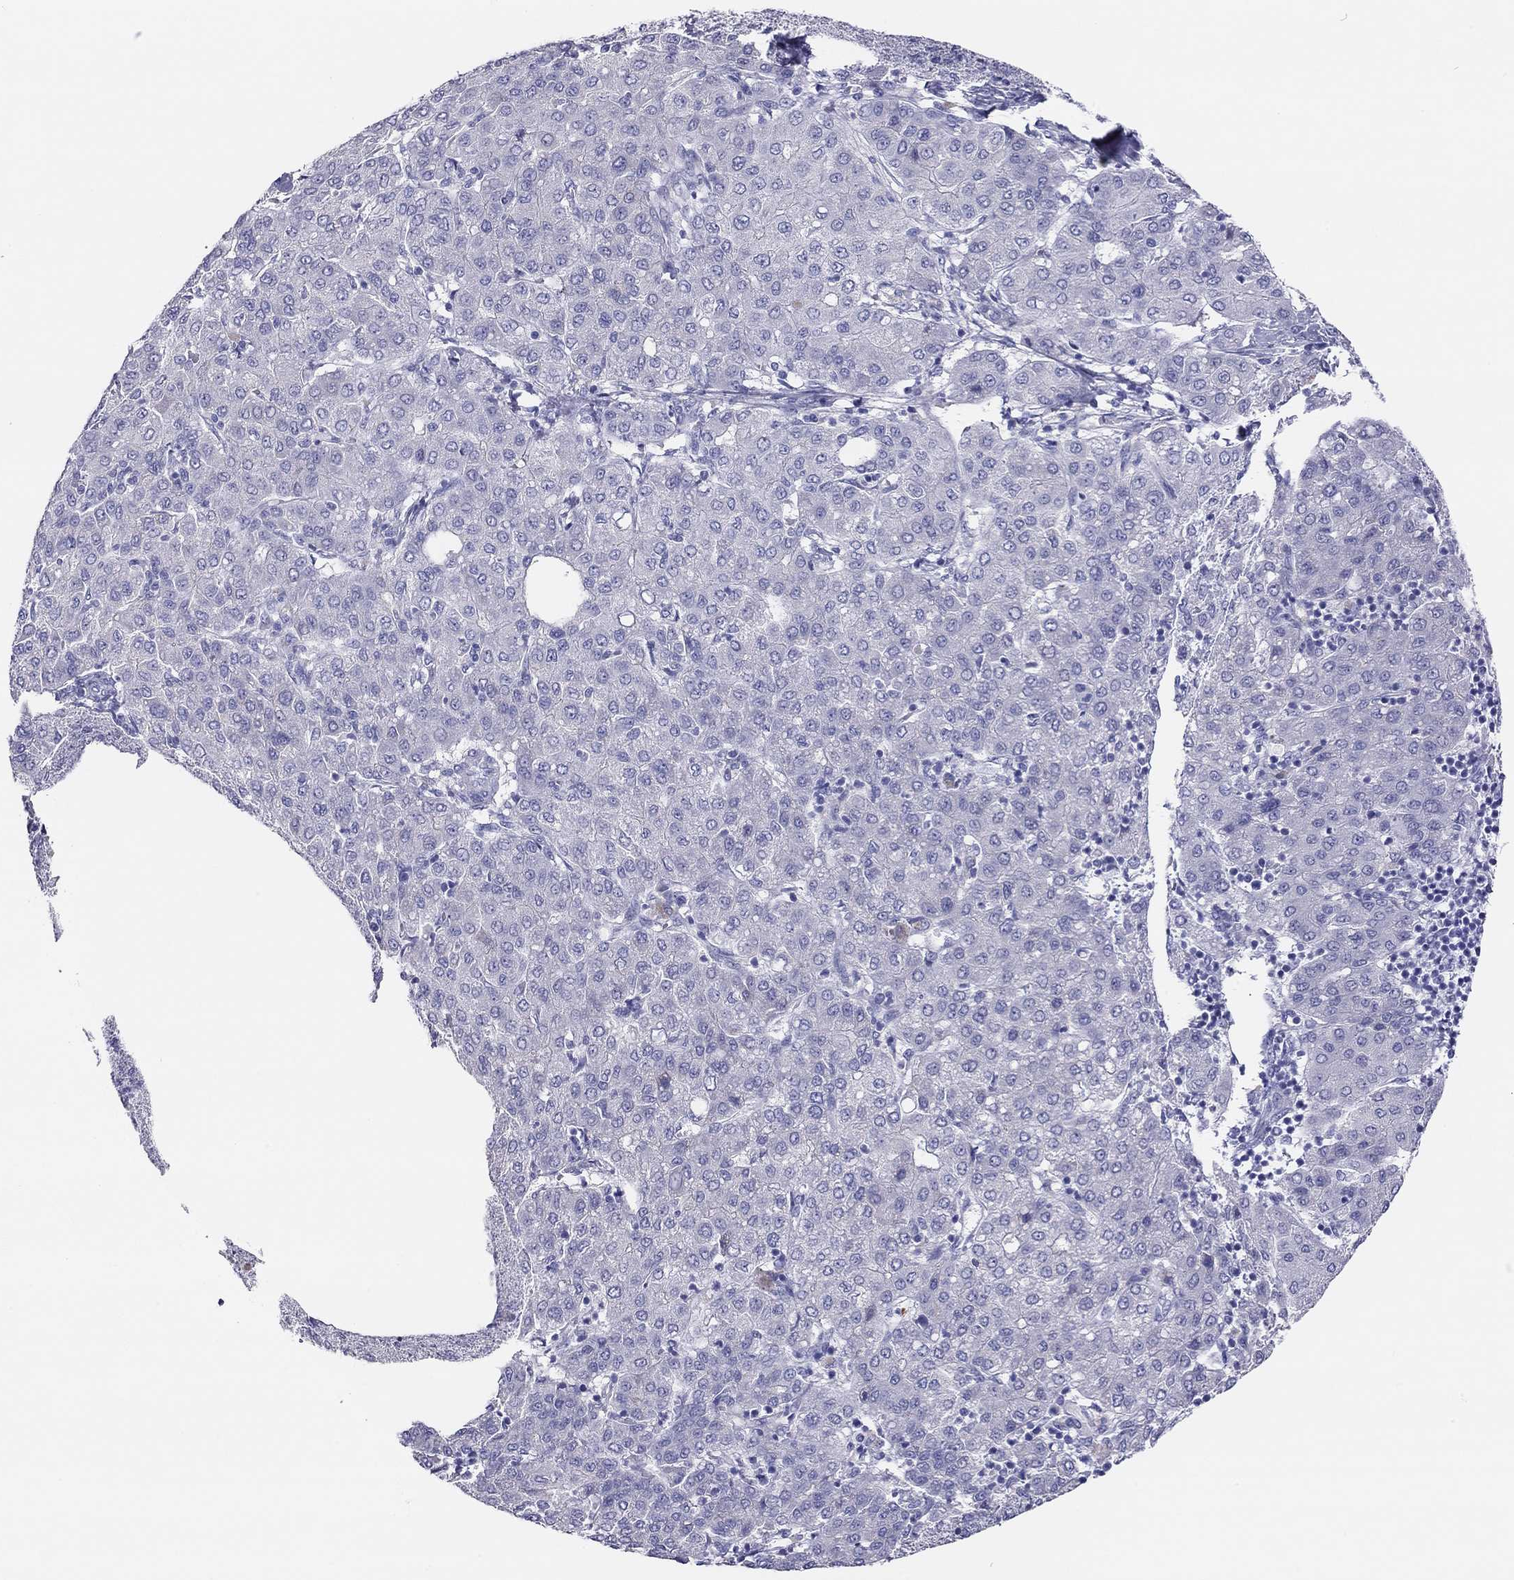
{"staining": {"intensity": "negative", "quantity": "none", "location": "none"}, "tissue": "liver cancer", "cell_type": "Tumor cells", "image_type": "cancer", "snomed": [{"axis": "morphology", "description": "Carcinoma, Hepatocellular, NOS"}, {"axis": "topography", "description": "Liver"}], "caption": "The histopathology image displays no staining of tumor cells in liver cancer. The staining is performed using DAB (3,3'-diaminobenzidine) brown chromogen with nuclei counter-stained in using hematoxylin.", "gene": "MGAT4C", "patient": {"sex": "male", "age": 65}}